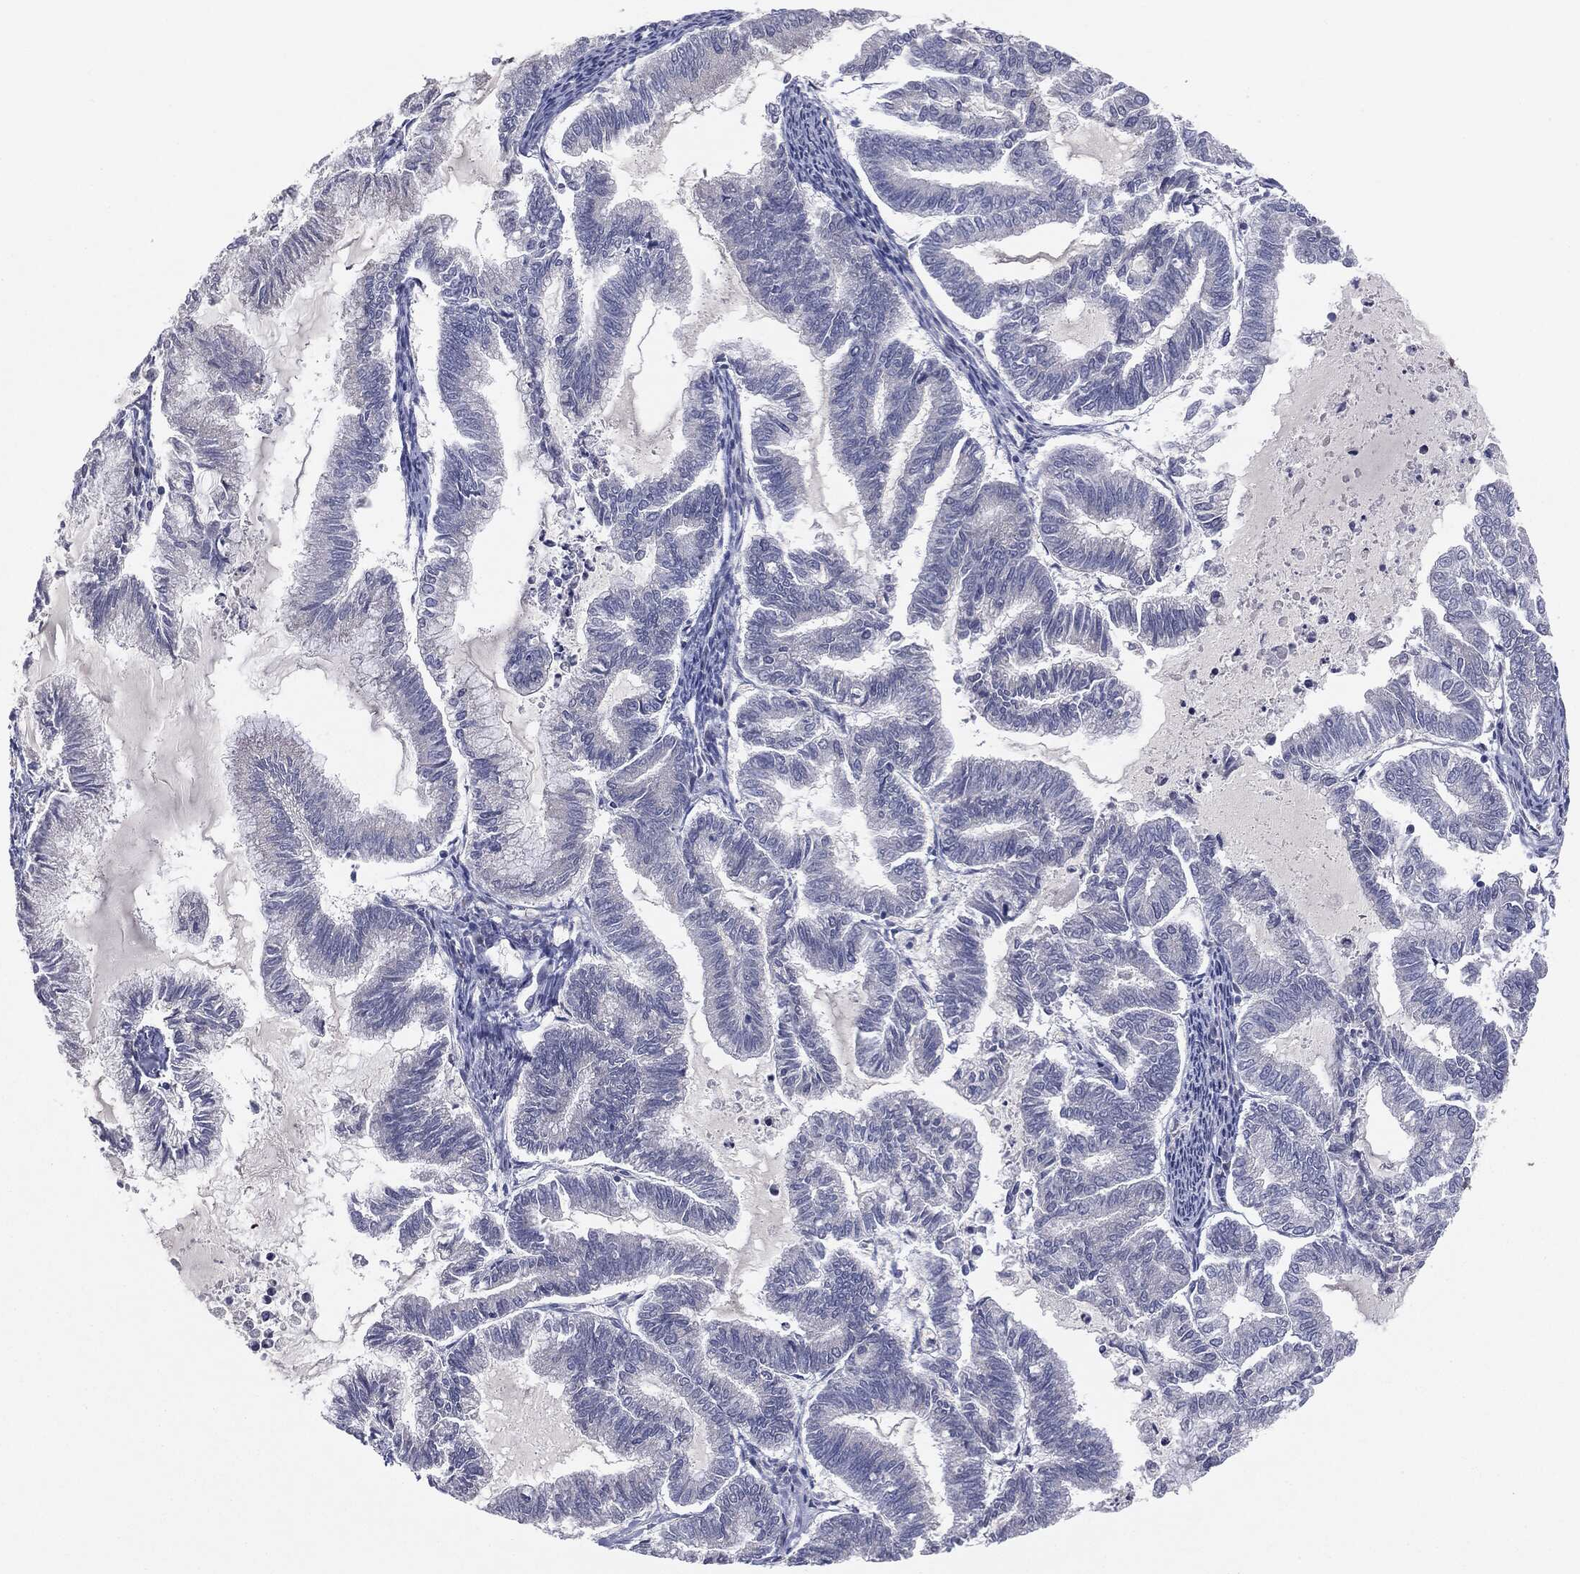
{"staining": {"intensity": "negative", "quantity": "none", "location": "none"}, "tissue": "endometrial cancer", "cell_type": "Tumor cells", "image_type": "cancer", "snomed": [{"axis": "morphology", "description": "Adenocarcinoma, NOS"}, {"axis": "topography", "description": "Endometrium"}], "caption": "An immunohistochemistry (IHC) histopathology image of adenocarcinoma (endometrial) is shown. There is no staining in tumor cells of adenocarcinoma (endometrial).", "gene": "KRT5", "patient": {"sex": "female", "age": 79}}